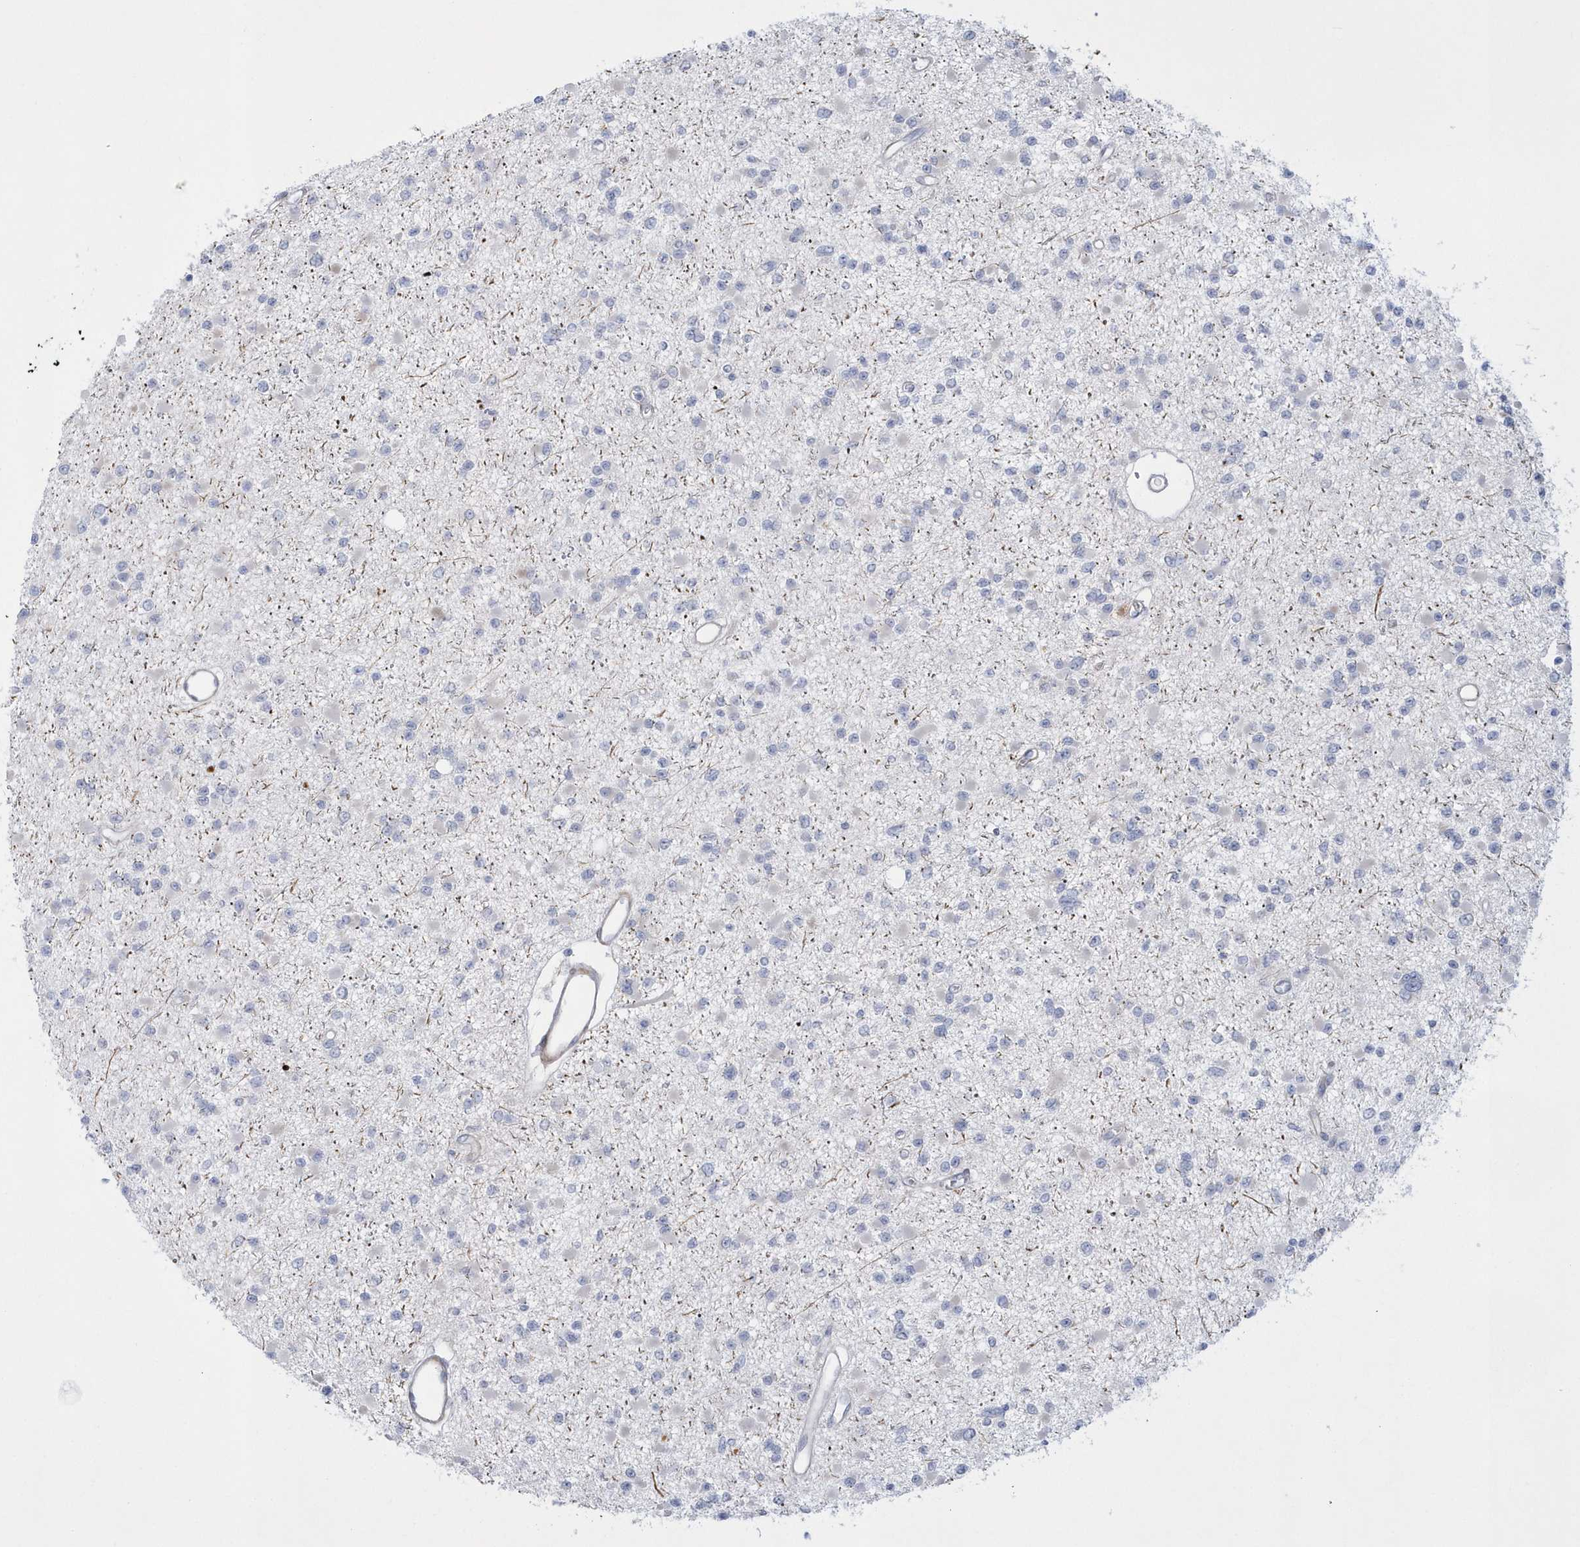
{"staining": {"intensity": "negative", "quantity": "none", "location": "none"}, "tissue": "glioma", "cell_type": "Tumor cells", "image_type": "cancer", "snomed": [{"axis": "morphology", "description": "Glioma, malignant, Low grade"}, {"axis": "topography", "description": "Brain"}], "caption": "Tumor cells are negative for protein expression in human malignant low-grade glioma. (IHC, brightfield microscopy, high magnification).", "gene": "WDR27", "patient": {"sex": "female", "age": 22}}